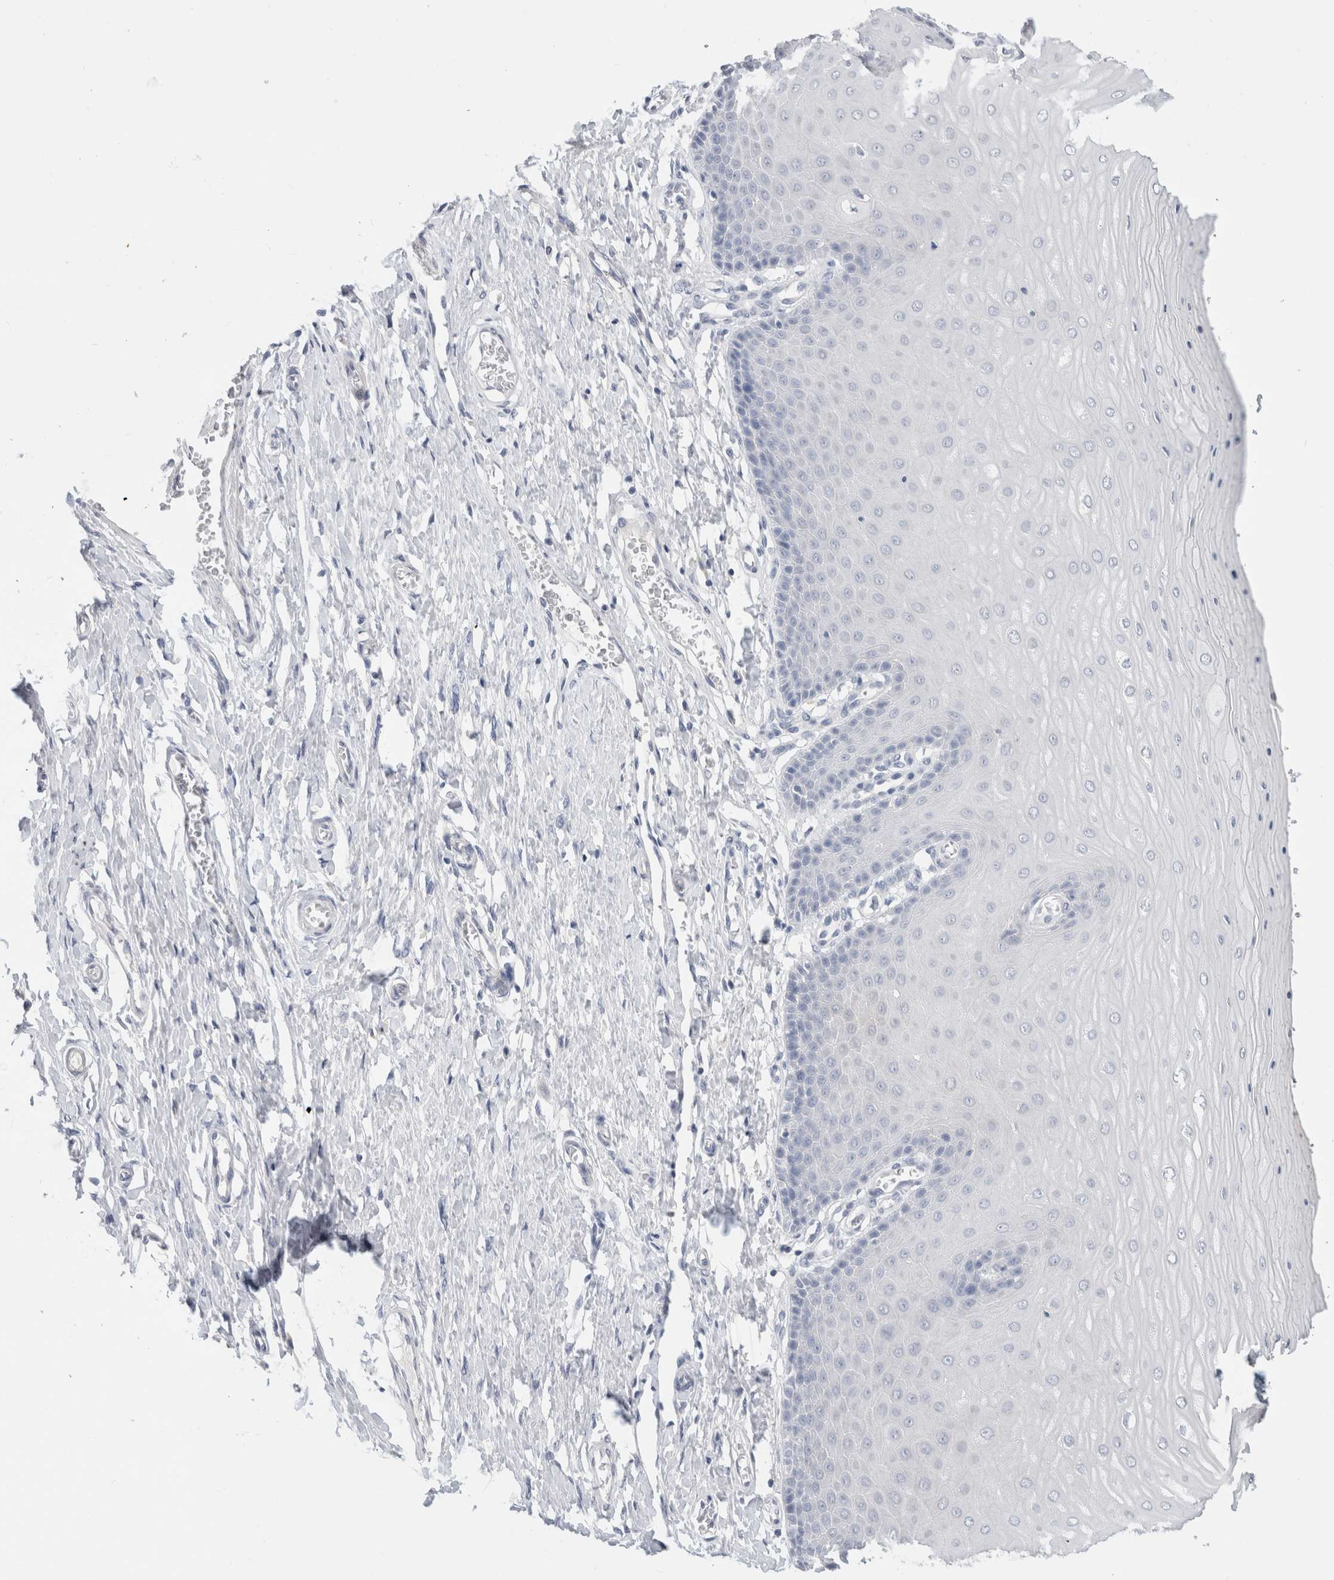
{"staining": {"intensity": "negative", "quantity": "none", "location": "none"}, "tissue": "cervix", "cell_type": "Glandular cells", "image_type": "normal", "snomed": [{"axis": "morphology", "description": "Normal tissue, NOS"}, {"axis": "topography", "description": "Cervix"}], "caption": "High power microscopy image of an immunohistochemistry micrograph of unremarkable cervix, revealing no significant expression in glandular cells.", "gene": "BCAN", "patient": {"sex": "female", "age": 55}}